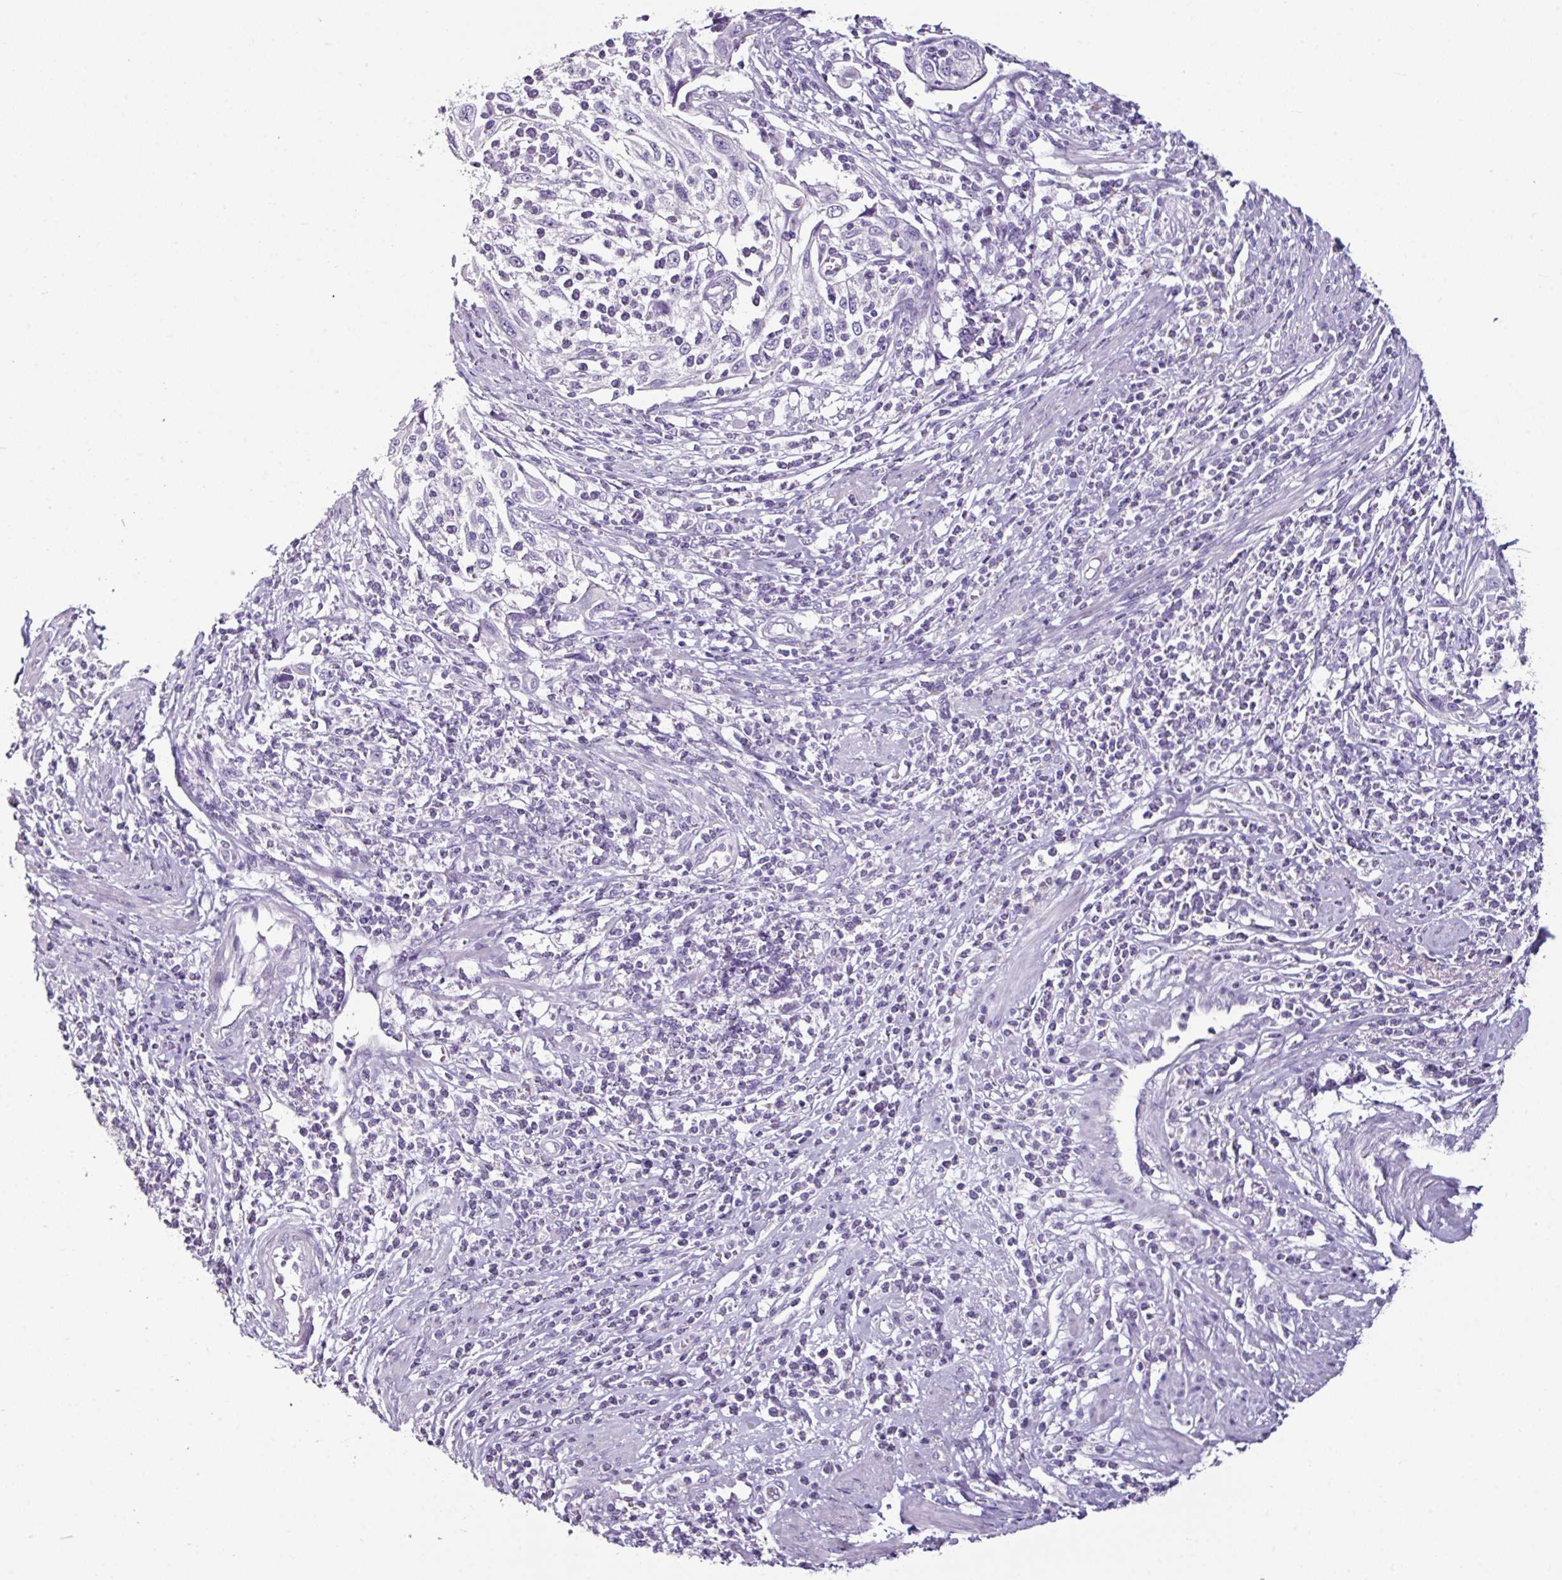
{"staining": {"intensity": "negative", "quantity": "none", "location": "none"}, "tissue": "cervical cancer", "cell_type": "Tumor cells", "image_type": "cancer", "snomed": [{"axis": "morphology", "description": "Squamous cell carcinoma, NOS"}, {"axis": "topography", "description": "Cervix"}], "caption": "High magnification brightfield microscopy of cervical squamous cell carcinoma stained with DAB (brown) and counterstained with hematoxylin (blue): tumor cells show no significant staining. (Brightfield microscopy of DAB (3,3'-diaminobenzidine) immunohistochemistry at high magnification).", "gene": "GLP2R", "patient": {"sex": "female", "age": 70}}